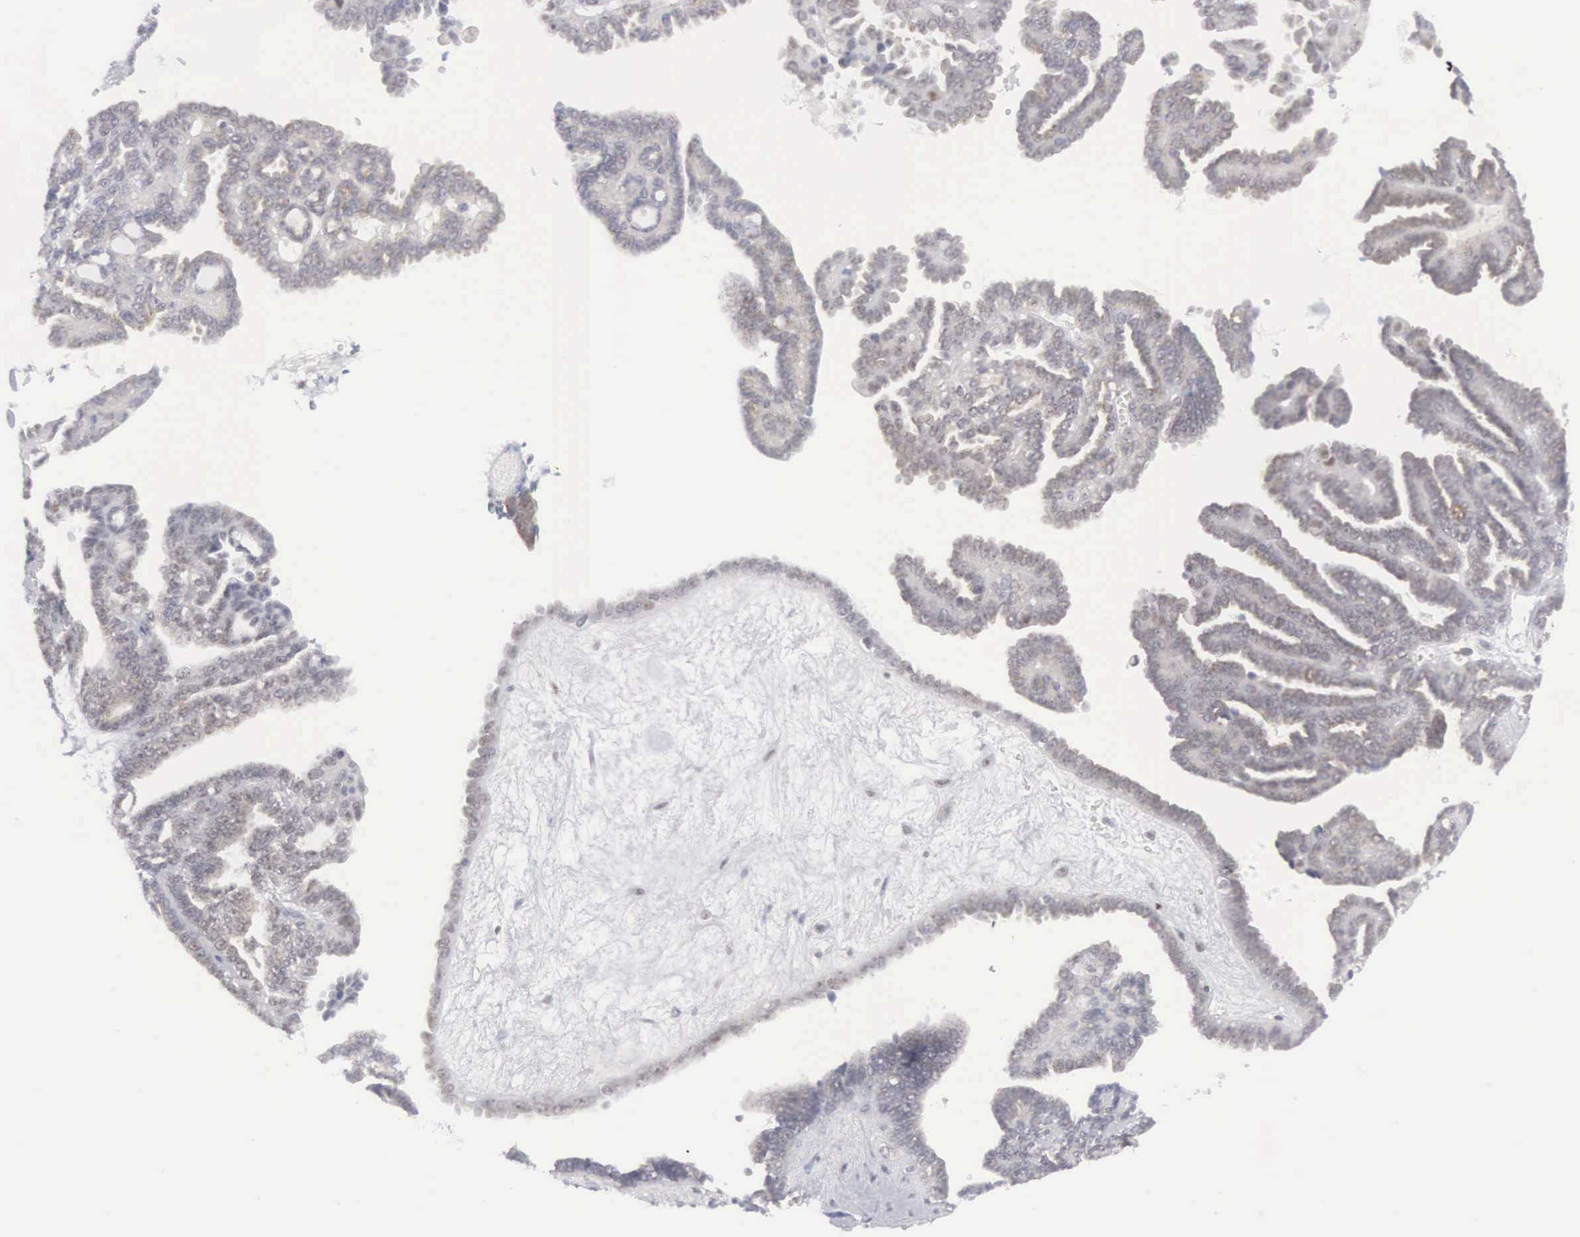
{"staining": {"intensity": "negative", "quantity": "none", "location": "none"}, "tissue": "ovarian cancer", "cell_type": "Tumor cells", "image_type": "cancer", "snomed": [{"axis": "morphology", "description": "Cystadenocarcinoma, serous, NOS"}, {"axis": "topography", "description": "Ovary"}], "caption": "Immunohistochemistry micrograph of neoplastic tissue: ovarian cancer (serous cystadenocarcinoma) stained with DAB (3,3'-diaminobenzidine) displays no significant protein positivity in tumor cells.", "gene": "MNAT1", "patient": {"sex": "female", "age": 71}}